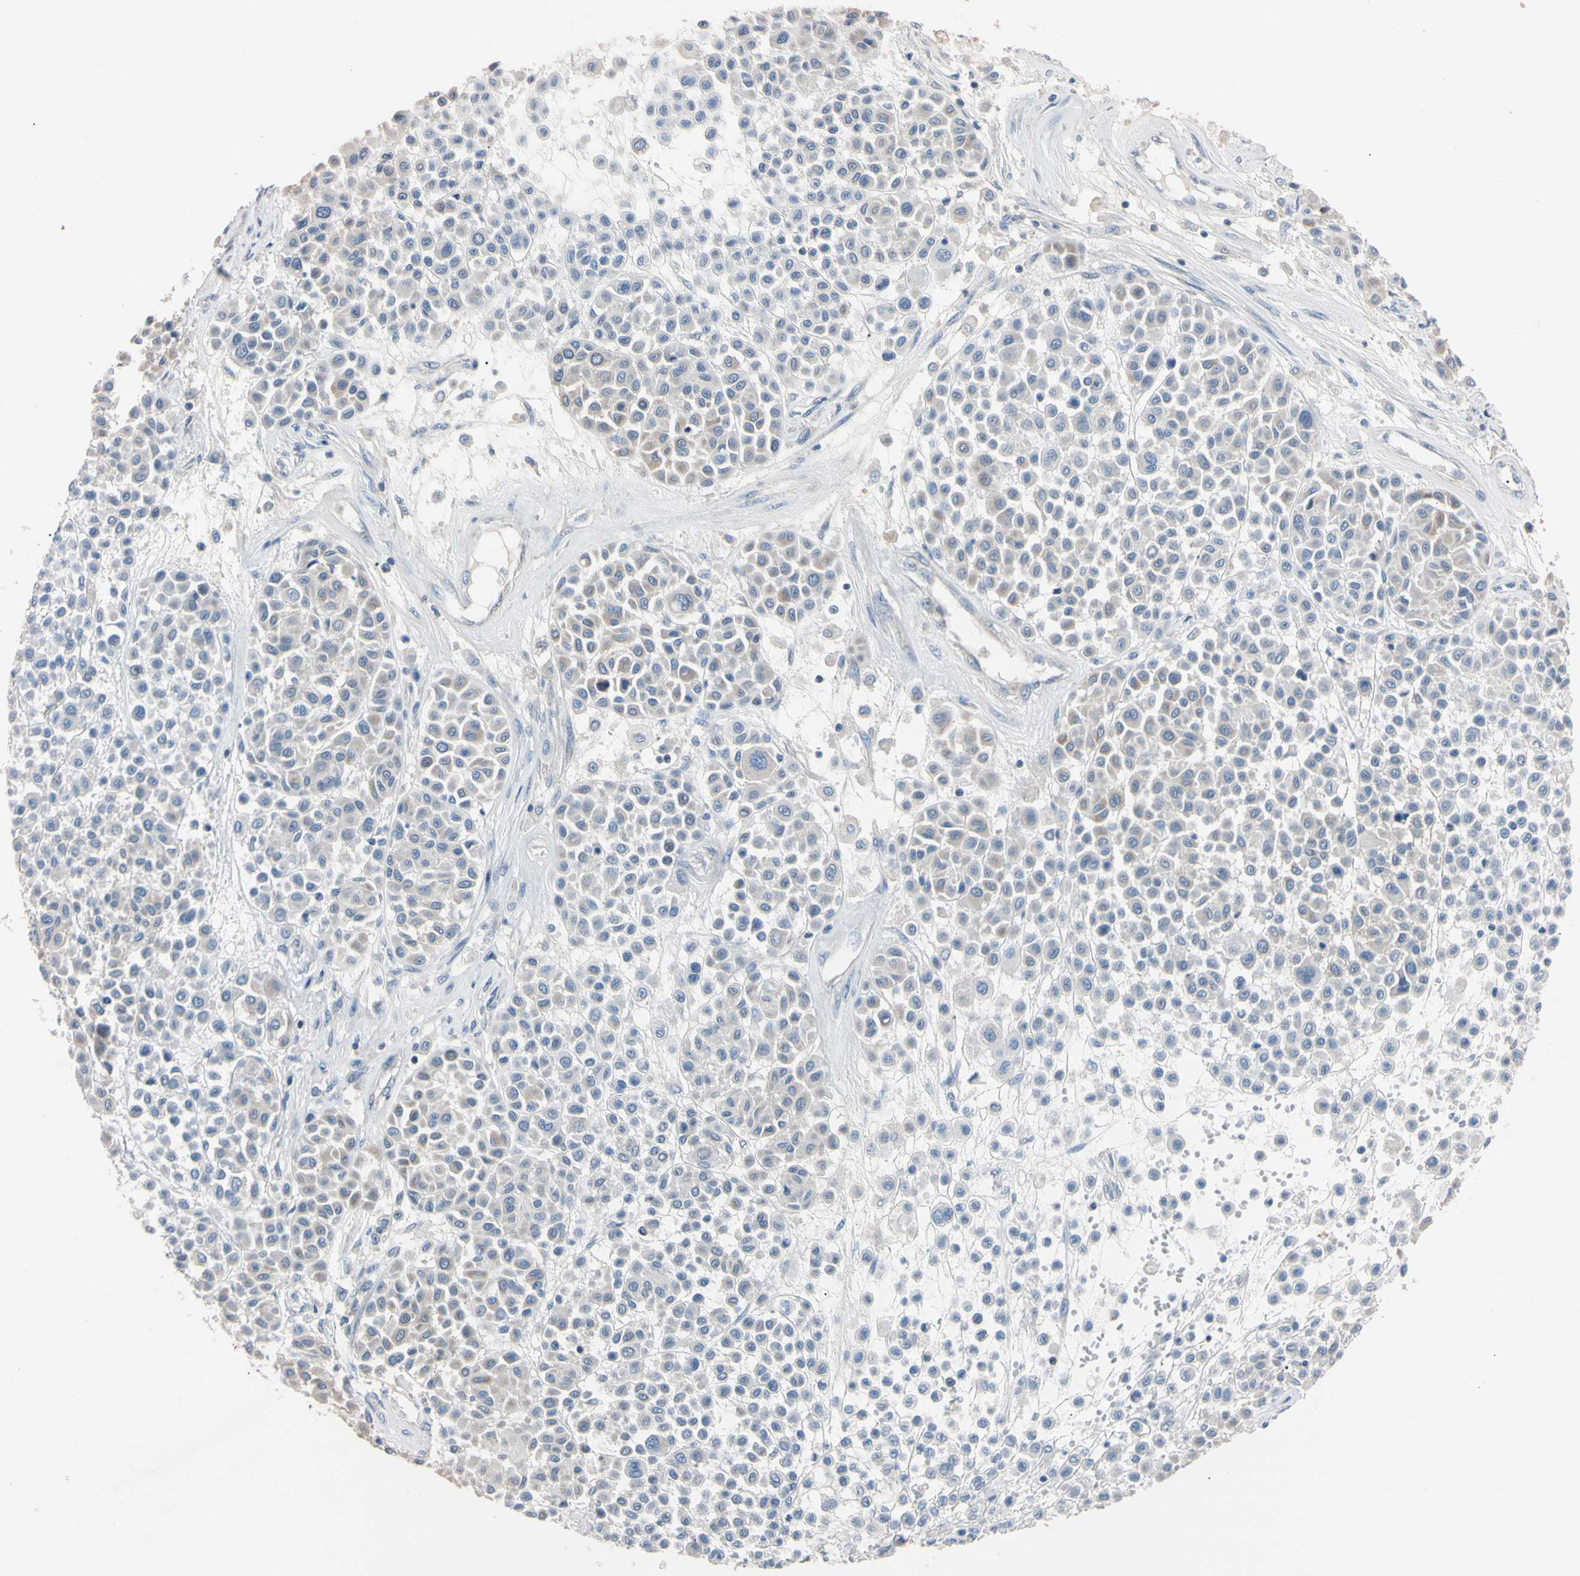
{"staining": {"intensity": "negative", "quantity": "none", "location": "none"}, "tissue": "melanoma", "cell_type": "Tumor cells", "image_type": "cancer", "snomed": [{"axis": "morphology", "description": "Malignant melanoma, Metastatic site"}, {"axis": "topography", "description": "Soft tissue"}], "caption": "A micrograph of human melanoma is negative for staining in tumor cells.", "gene": "PNKD", "patient": {"sex": "male", "age": 41}}